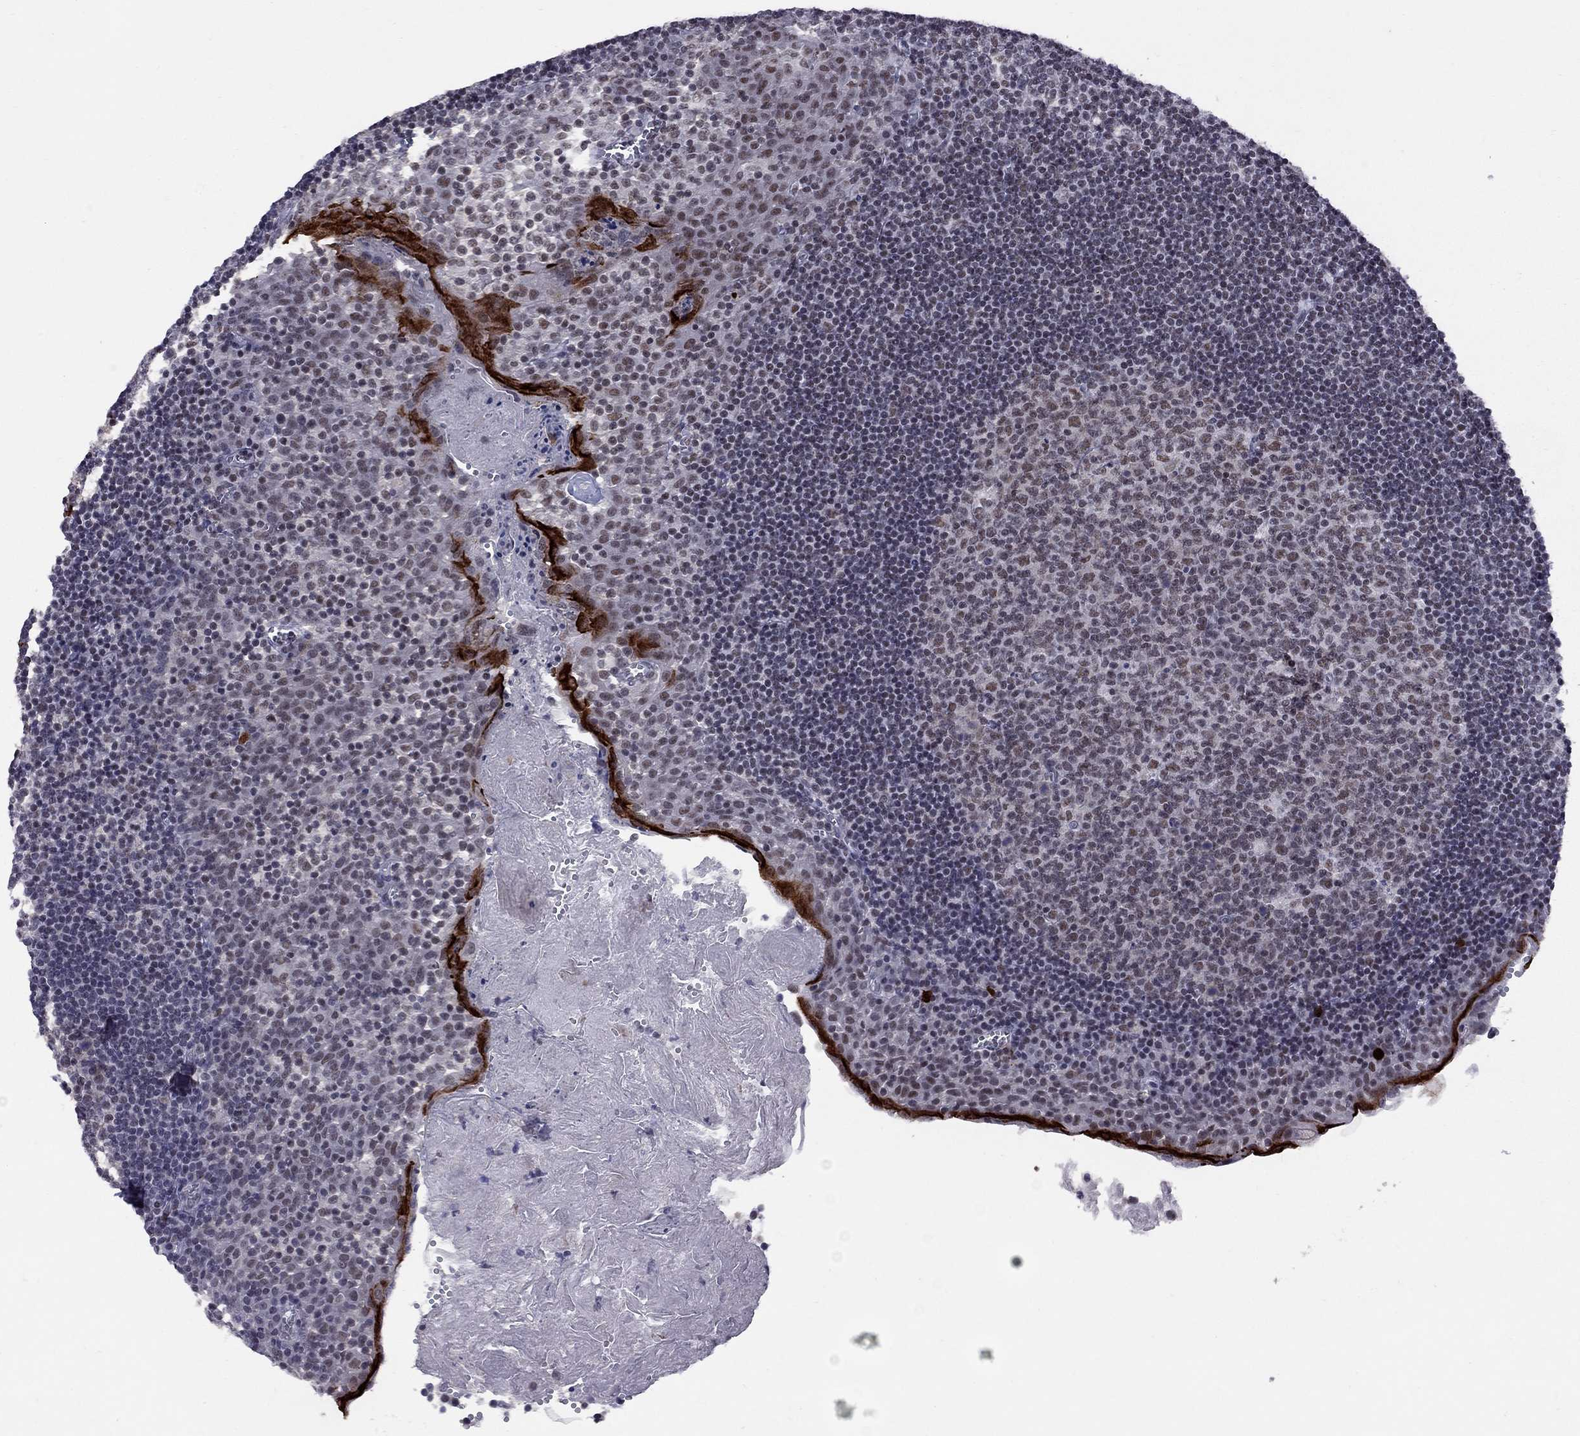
{"staining": {"intensity": "weak", "quantity": ">75%", "location": "nuclear"}, "tissue": "lymph node", "cell_type": "Germinal center cells", "image_type": "normal", "snomed": [{"axis": "morphology", "description": "Normal tissue, NOS"}, {"axis": "topography", "description": "Lymph node"}], "caption": "Approximately >75% of germinal center cells in benign lymph node exhibit weak nuclear protein staining as visualized by brown immunohistochemical staining.", "gene": "TAF9", "patient": {"sex": "female", "age": 21}}